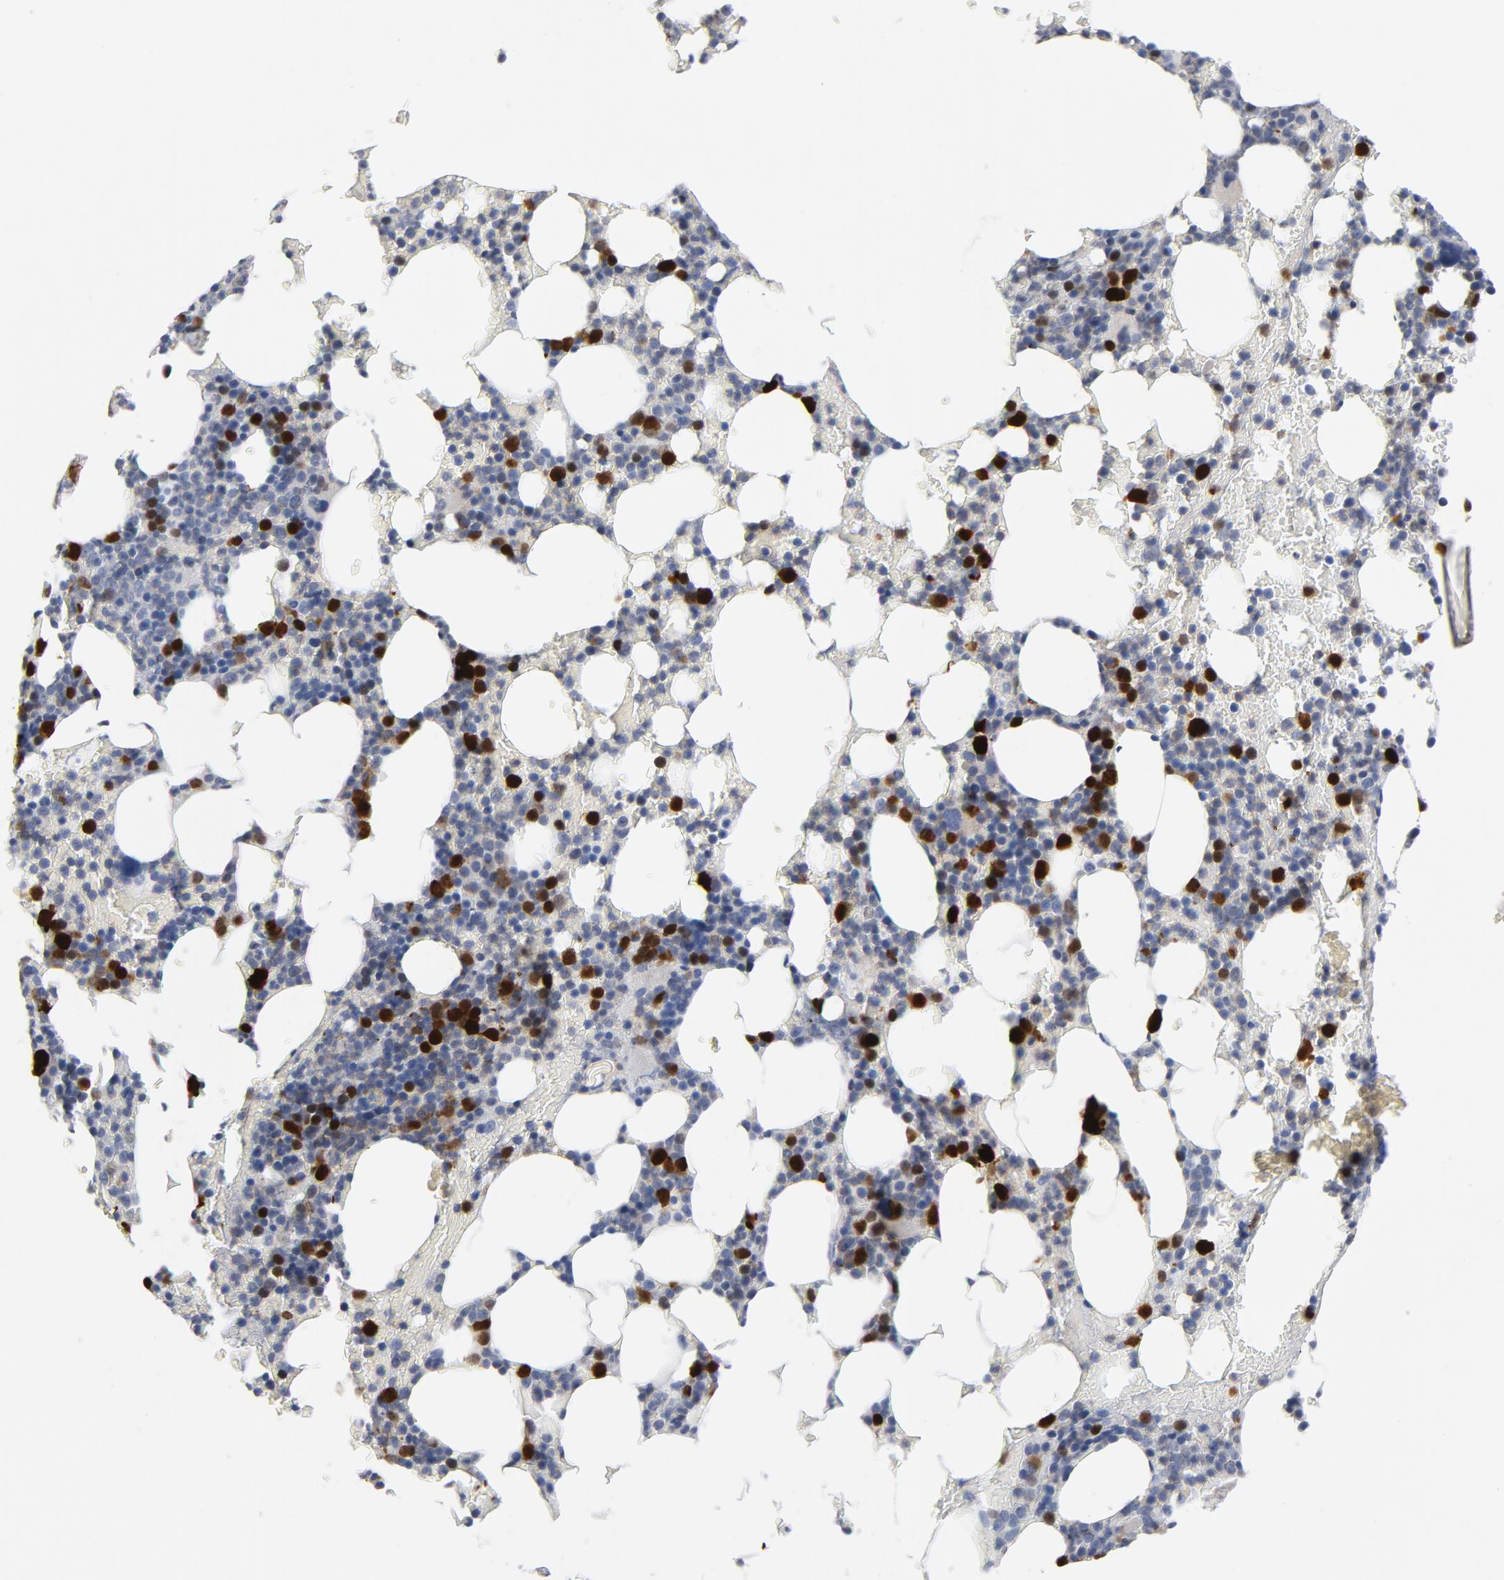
{"staining": {"intensity": "strong", "quantity": "25%-75%", "location": "nuclear"}, "tissue": "bone marrow", "cell_type": "Hematopoietic cells", "image_type": "normal", "snomed": [{"axis": "morphology", "description": "Normal tissue, NOS"}, {"axis": "topography", "description": "Bone marrow"}], "caption": "Bone marrow stained with a brown dye shows strong nuclear positive positivity in about 25%-75% of hematopoietic cells.", "gene": "CDC20", "patient": {"sex": "female", "age": 66}}